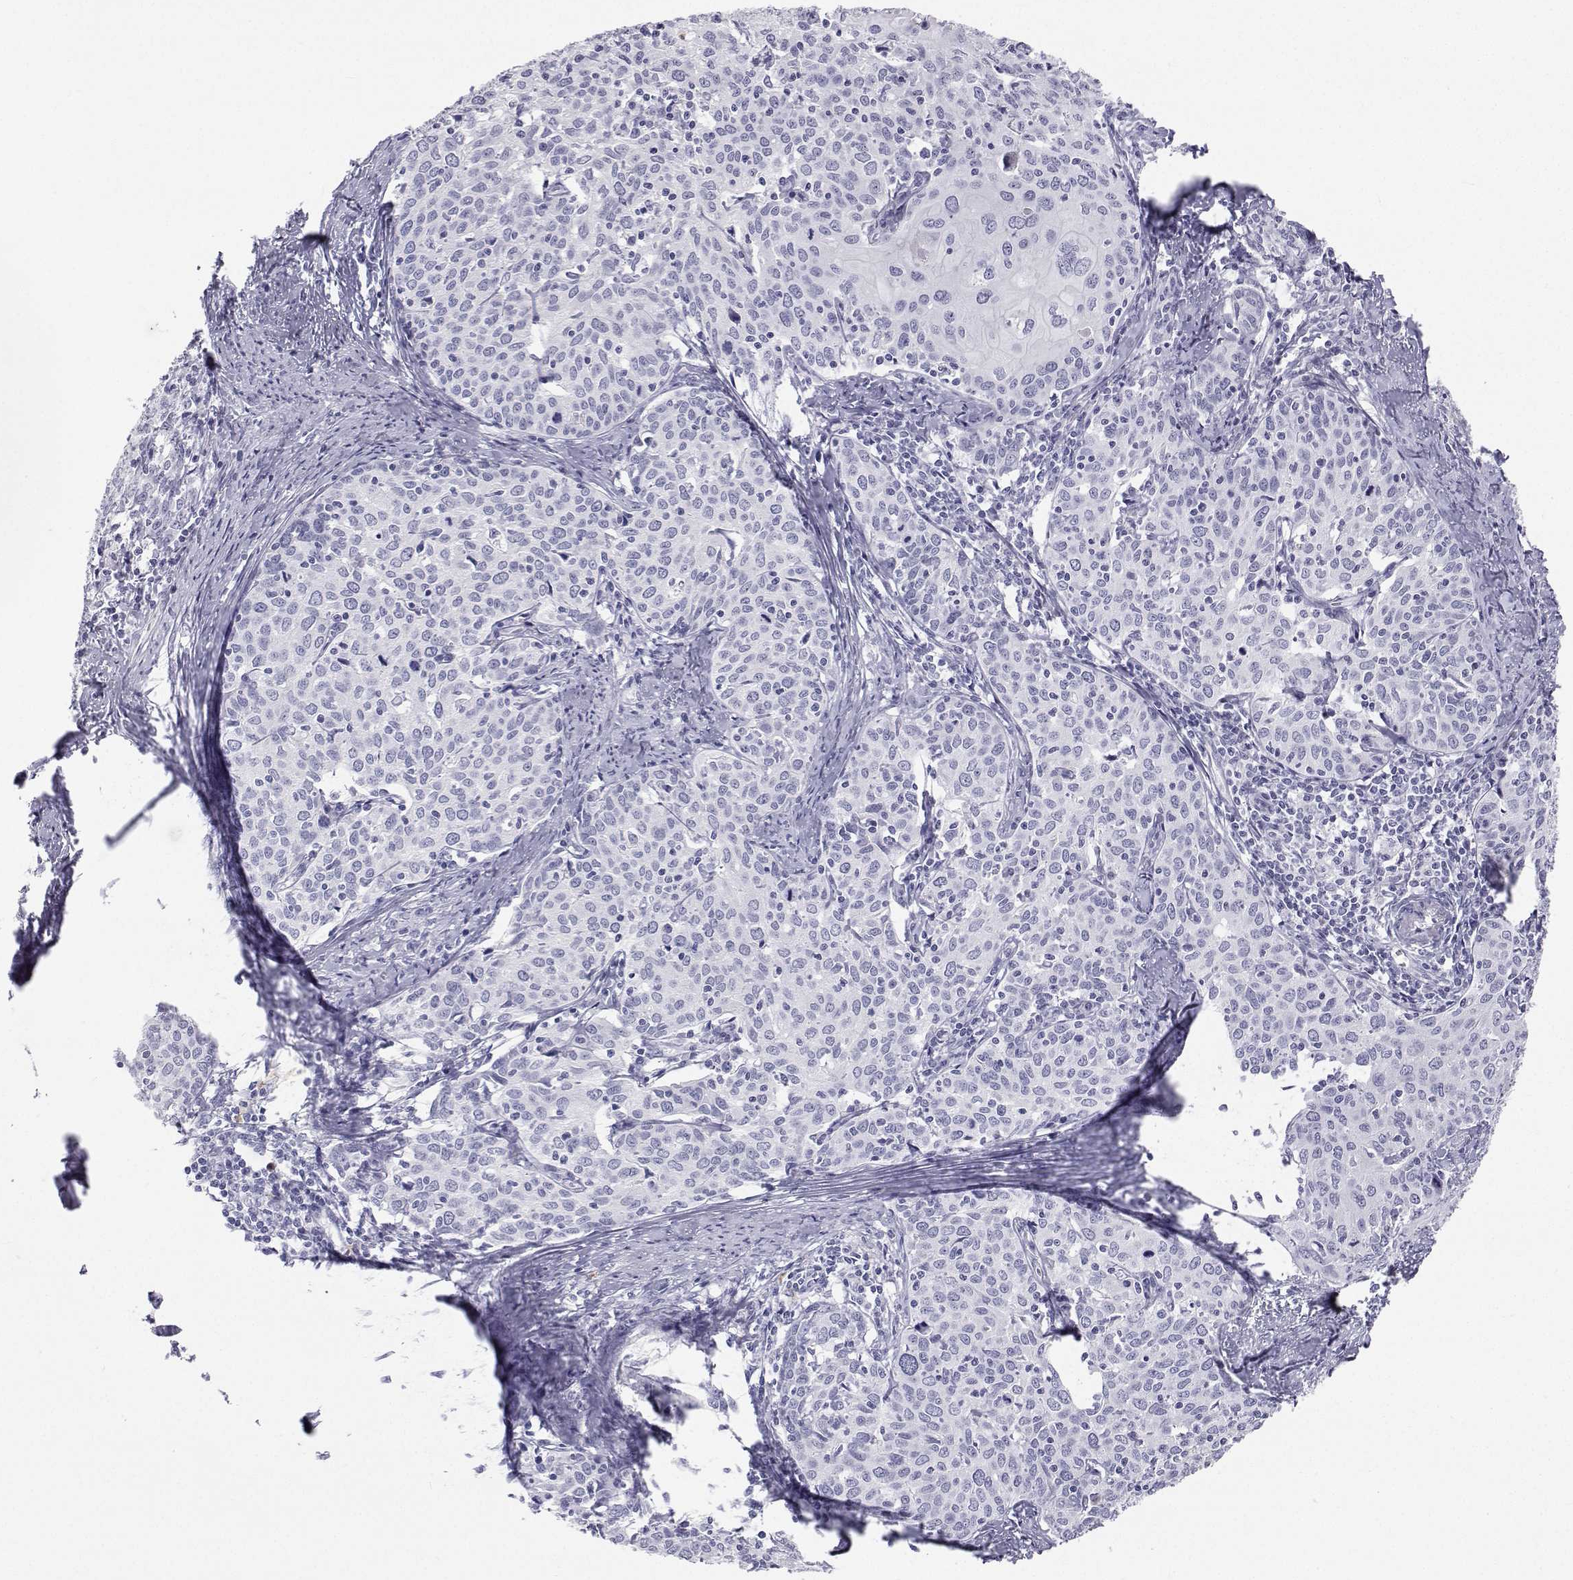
{"staining": {"intensity": "negative", "quantity": "none", "location": "none"}, "tissue": "cervical cancer", "cell_type": "Tumor cells", "image_type": "cancer", "snomed": [{"axis": "morphology", "description": "Squamous cell carcinoma, NOS"}, {"axis": "topography", "description": "Cervix"}], "caption": "Immunohistochemistry (IHC) photomicrograph of human cervical cancer (squamous cell carcinoma) stained for a protein (brown), which shows no expression in tumor cells. (Brightfield microscopy of DAB IHC at high magnification).", "gene": "SFTPB", "patient": {"sex": "female", "age": 62}}